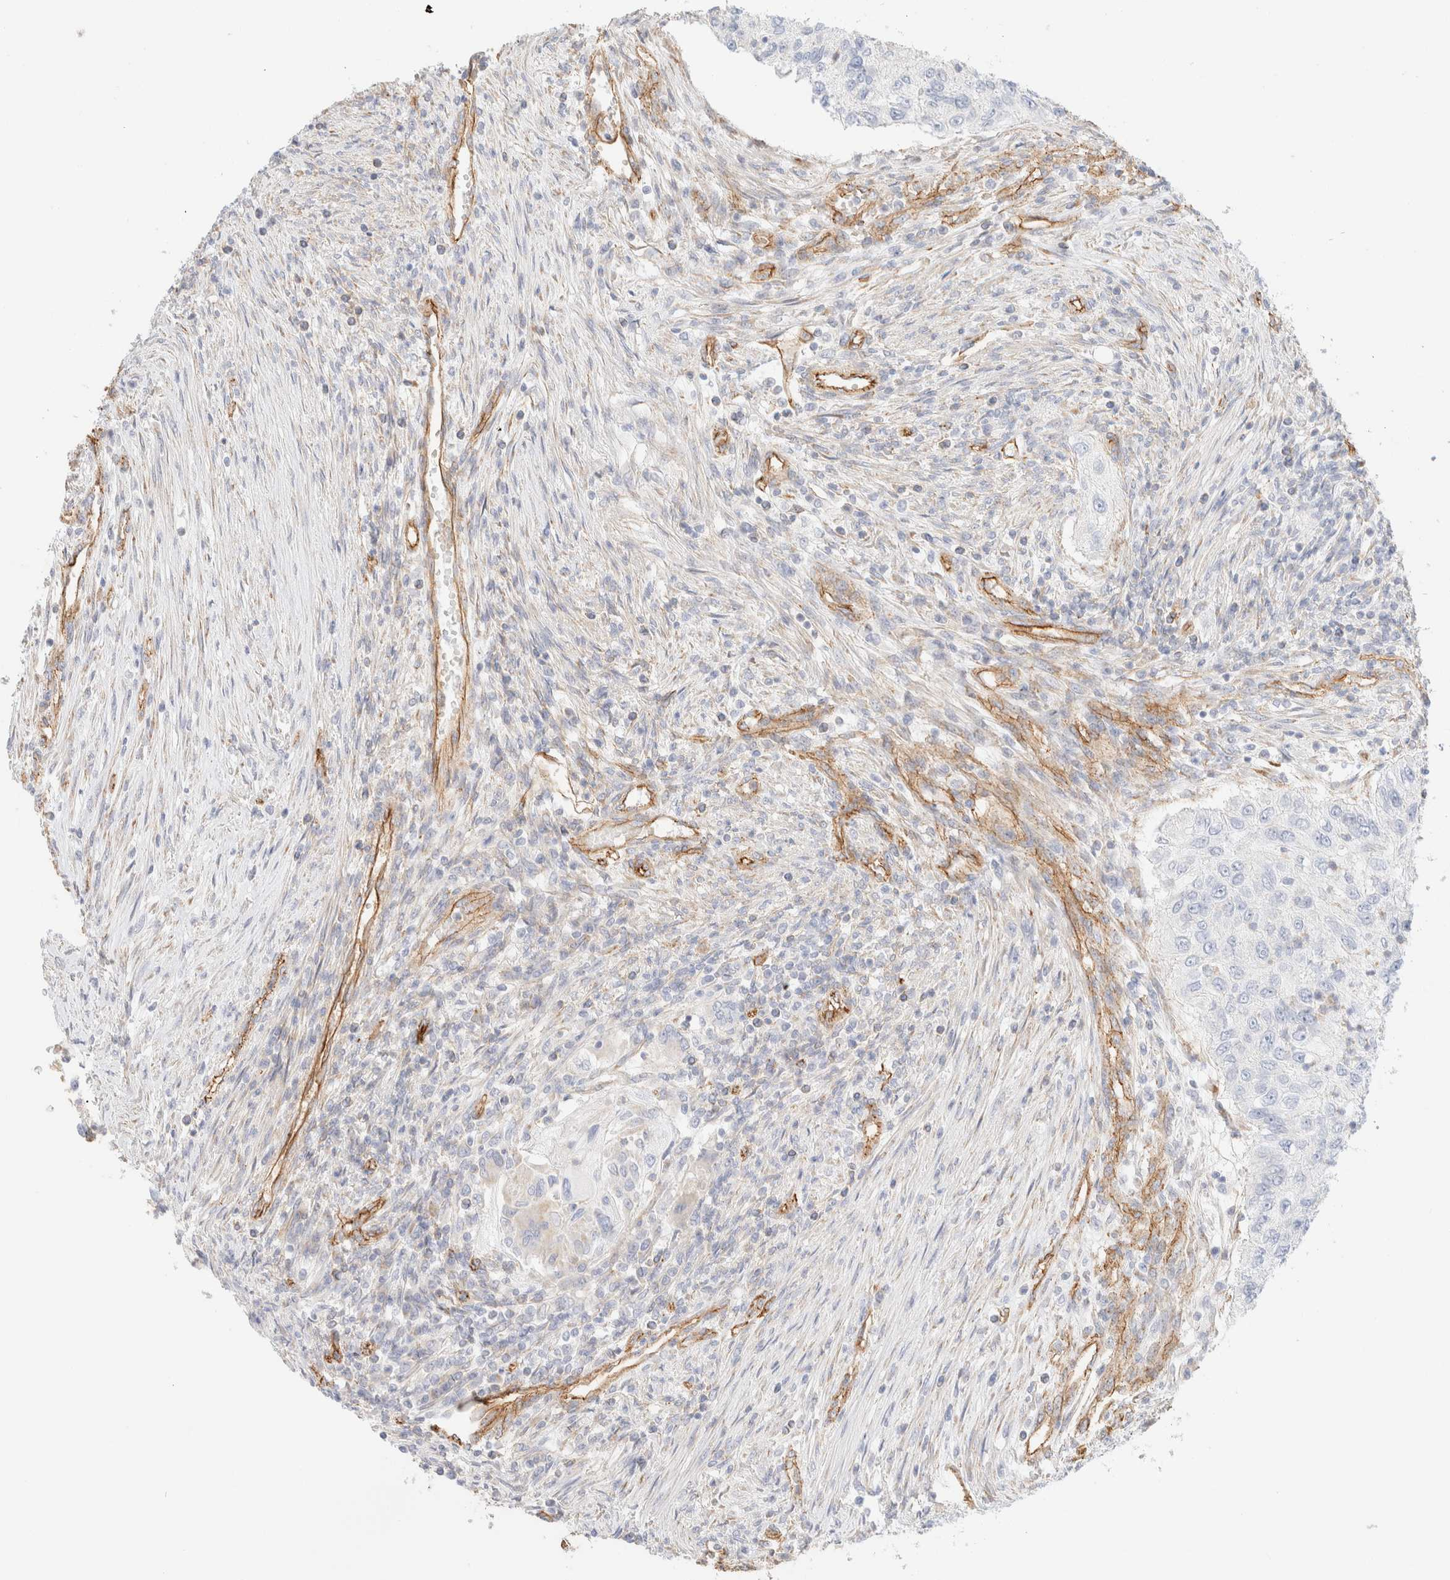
{"staining": {"intensity": "negative", "quantity": "none", "location": "none"}, "tissue": "urothelial cancer", "cell_type": "Tumor cells", "image_type": "cancer", "snomed": [{"axis": "morphology", "description": "Urothelial carcinoma, High grade"}, {"axis": "topography", "description": "Urinary bladder"}], "caption": "Tumor cells are negative for brown protein staining in urothelial cancer.", "gene": "CYB5R4", "patient": {"sex": "female", "age": 60}}